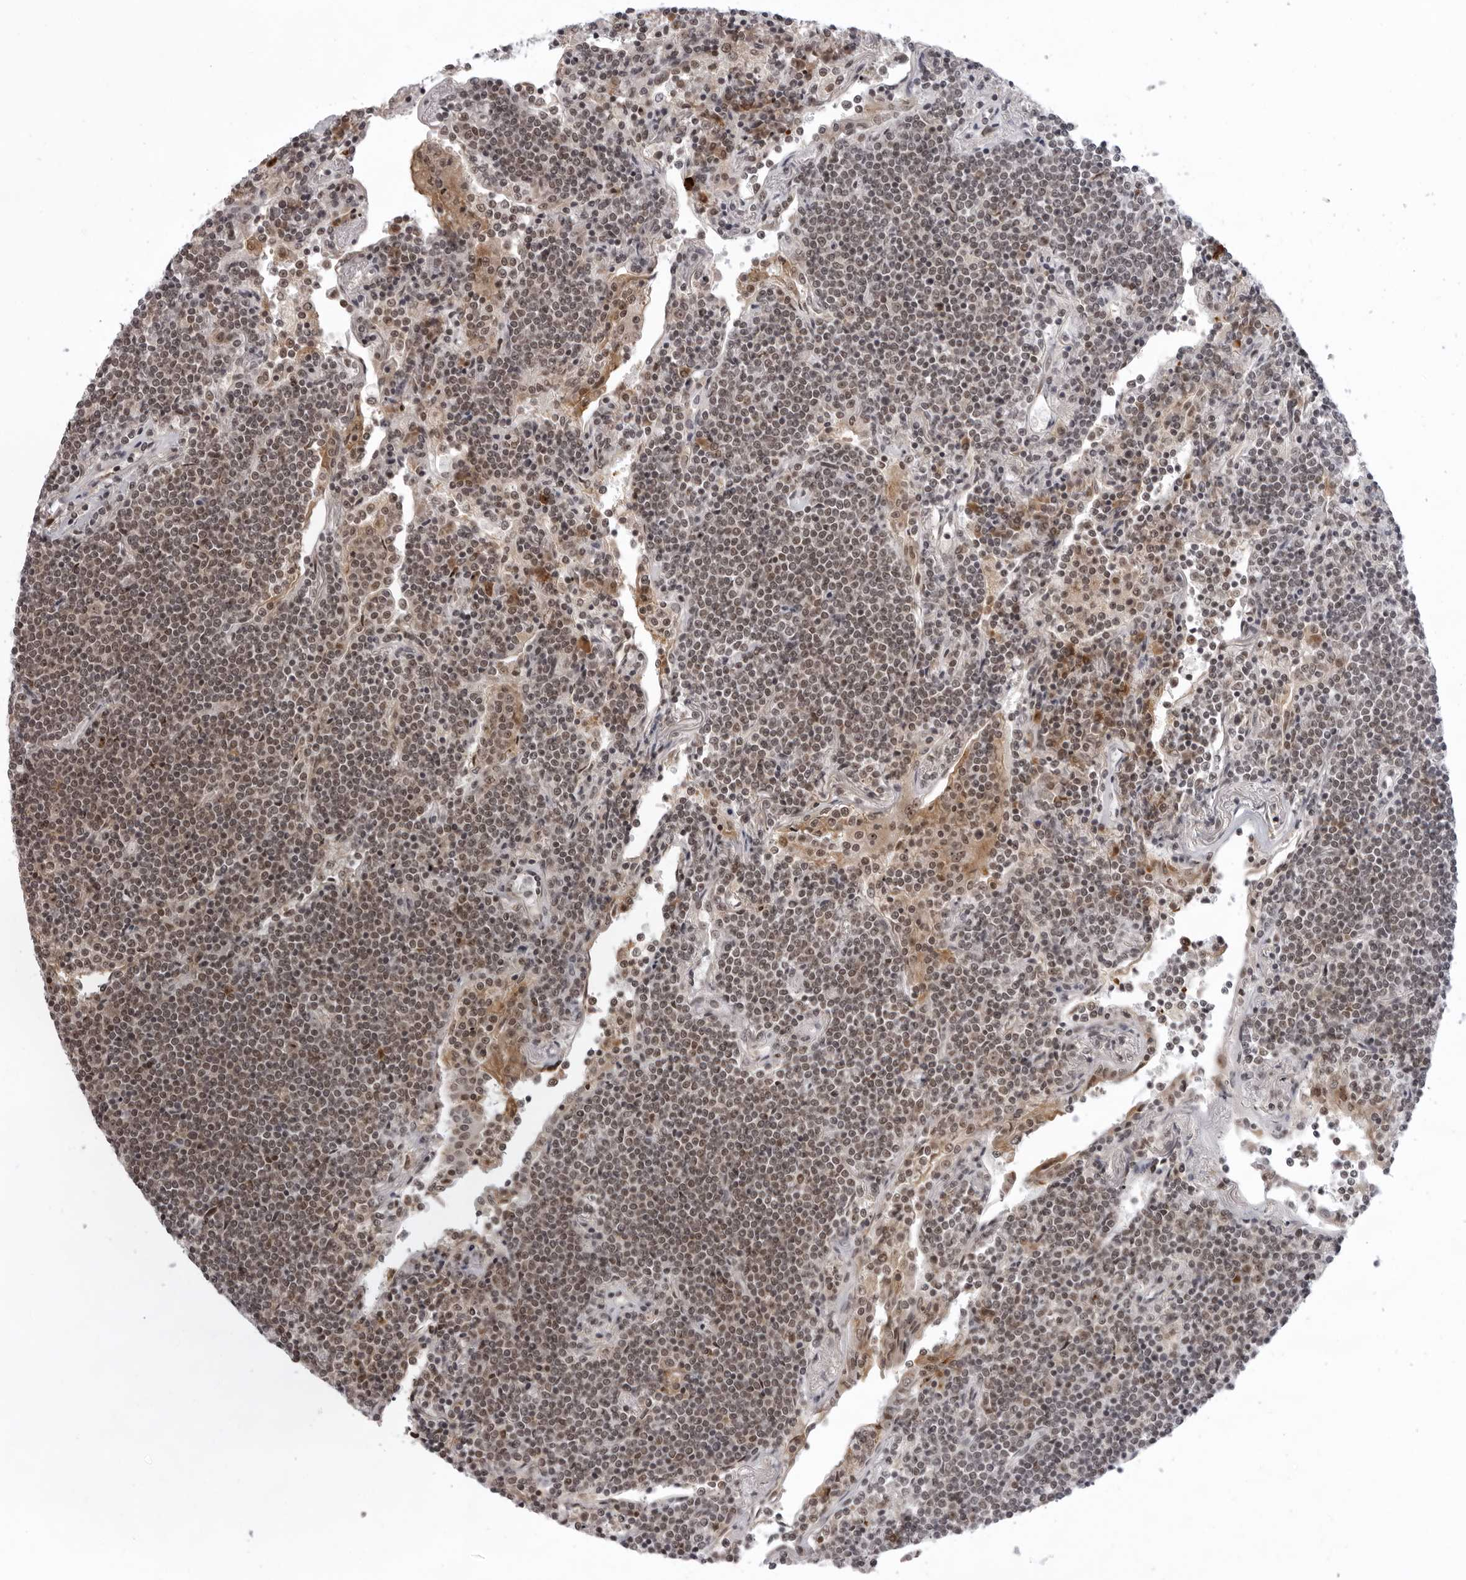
{"staining": {"intensity": "moderate", "quantity": ">75%", "location": "nuclear"}, "tissue": "lymphoma", "cell_type": "Tumor cells", "image_type": "cancer", "snomed": [{"axis": "morphology", "description": "Malignant lymphoma, non-Hodgkin's type, Low grade"}, {"axis": "topography", "description": "Lung"}], "caption": "This micrograph shows IHC staining of human malignant lymphoma, non-Hodgkin's type (low-grade), with medium moderate nuclear positivity in about >75% of tumor cells.", "gene": "EXOSC10", "patient": {"sex": "female", "age": 71}}